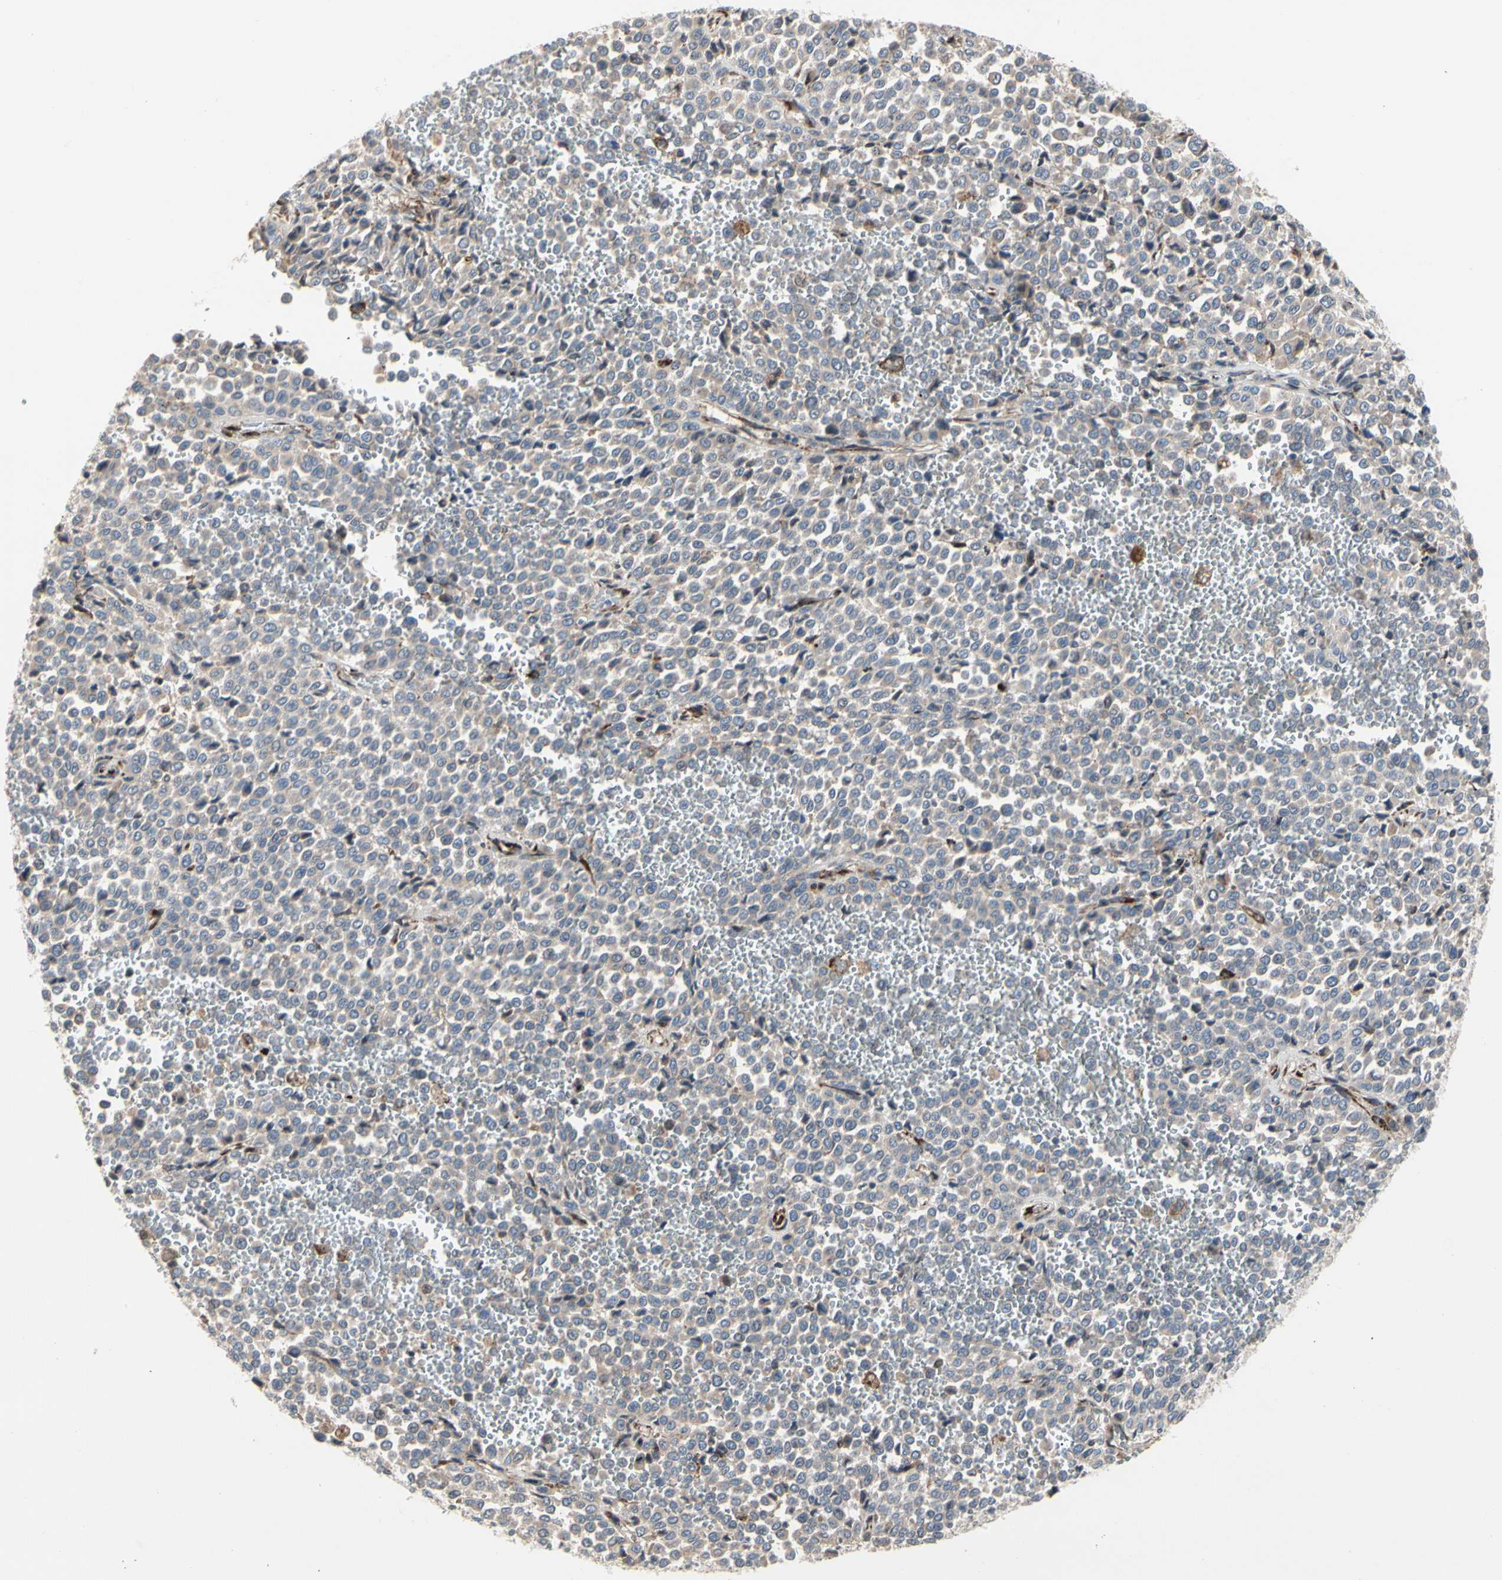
{"staining": {"intensity": "weak", "quantity": ">75%", "location": "cytoplasmic/membranous"}, "tissue": "melanoma", "cell_type": "Tumor cells", "image_type": "cancer", "snomed": [{"axis": "morphology", "description": "Malignant melanoma, Metastatic site"}, {"axis": "topography", "description": "Pancreas"}], "caption": "Malignant melanoma (metastatic site) stained with DAB immunohistochemistry (IHC) displays low levels of weak cytoplasmic/membranous expression in approximately >75% of tumor cells. (DAB (3,3'-diaminobenzidine) = brown stain, brightfield microscopy at high magnification).", "gene": "MMEL1", "patient": {"sex": "female", "age": 30}}